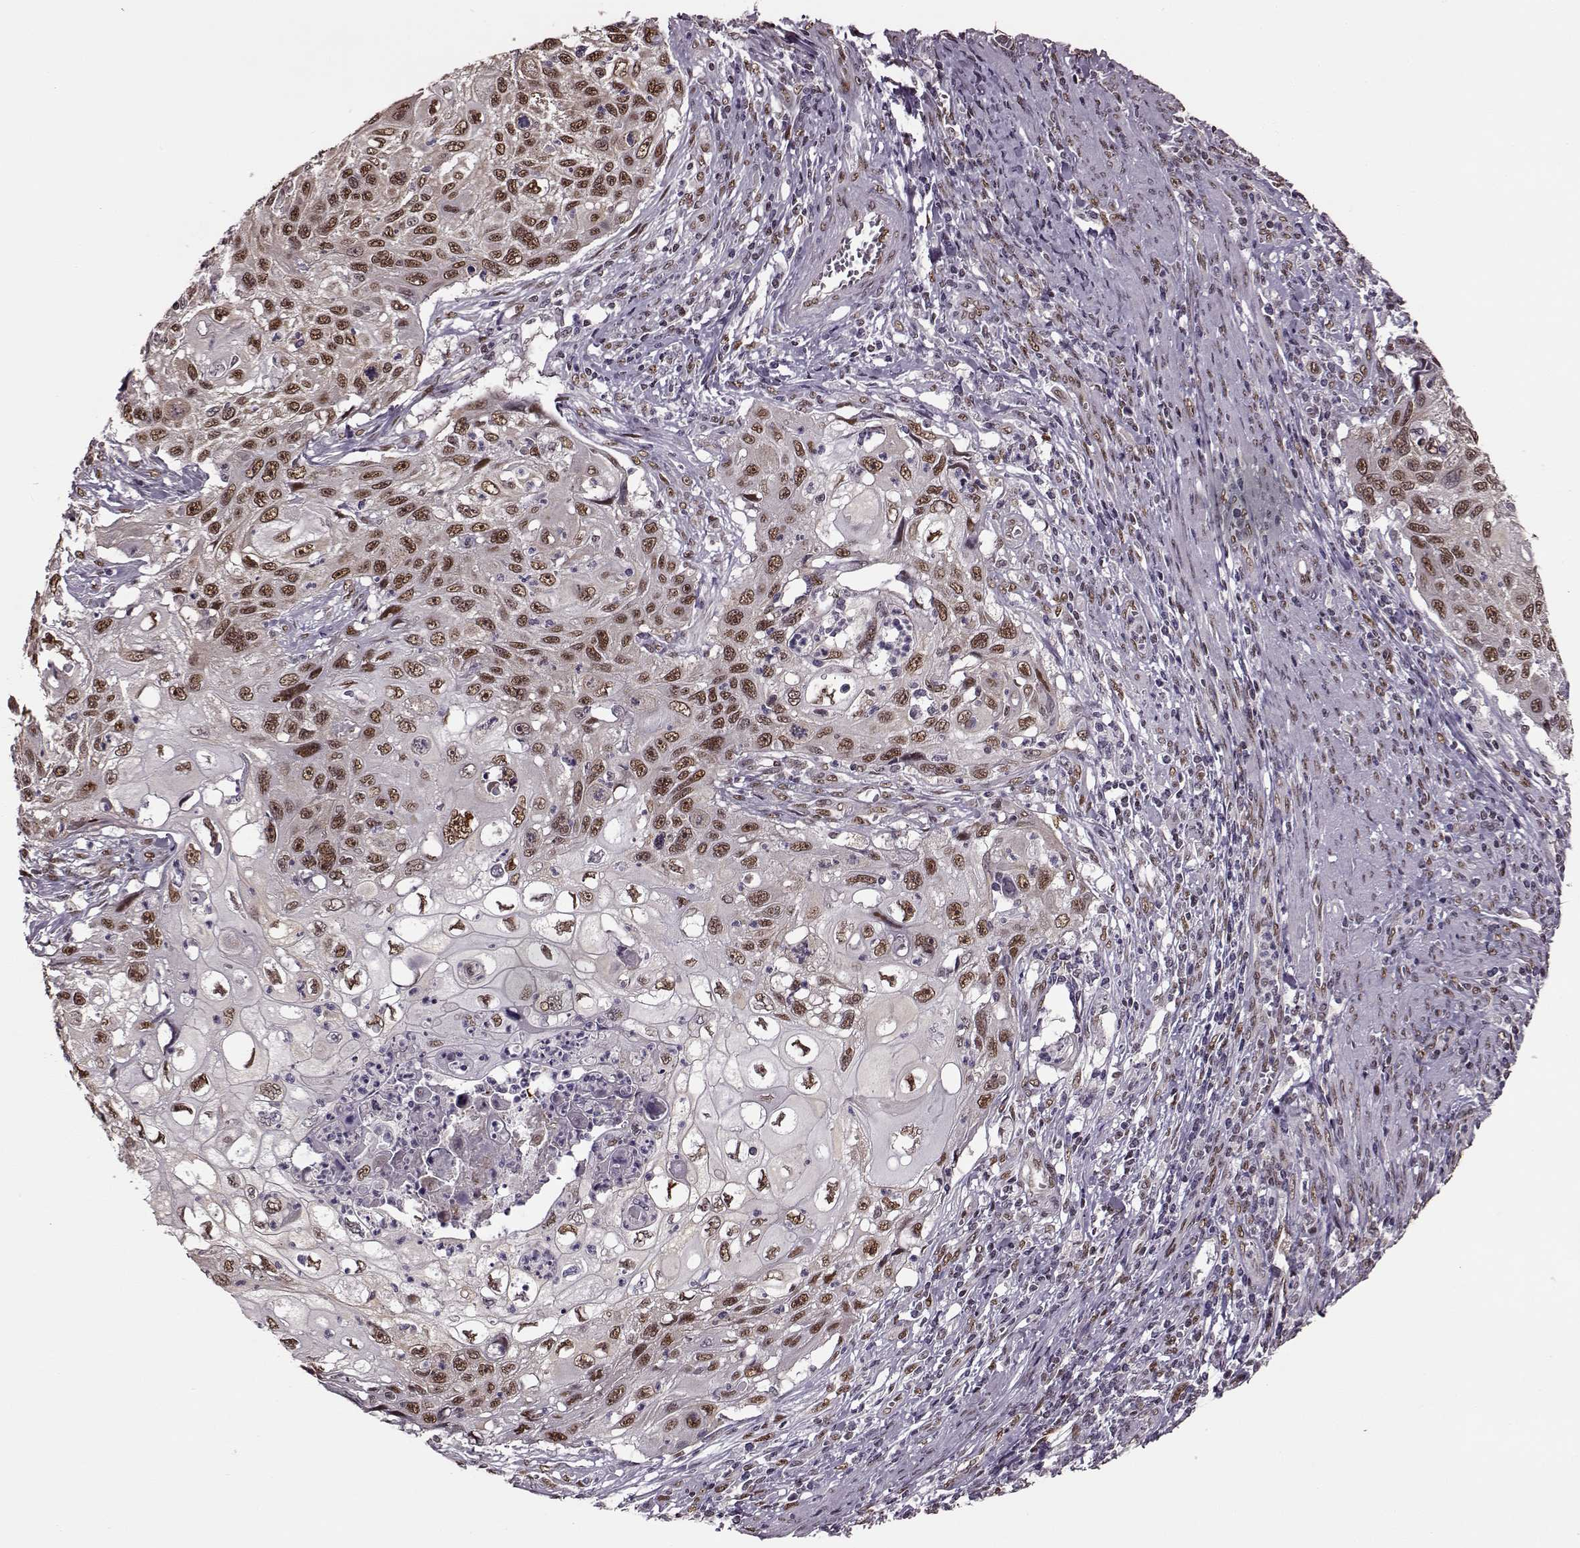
{"staining": {"intensity": "moderate", "quantity": ">75%", "location": "nuclear"}, "tissue": "cervical cancer", "cell_type": "Tumor cells", "image_type": "cancer", "snomed": [{"axis": "morphology", "description": "Squamous cell carcinoma, NOS"}, {"axis": "topography", "description": "Cervix"}], "caption": "Immunohistochemical staining of squamous cell carcinoma (cervical) shows moderate nuclear protein staining in approximately >75% of tumor cells.", "gene": "FTO", "patient": {"sex": "female", "age": 70}}